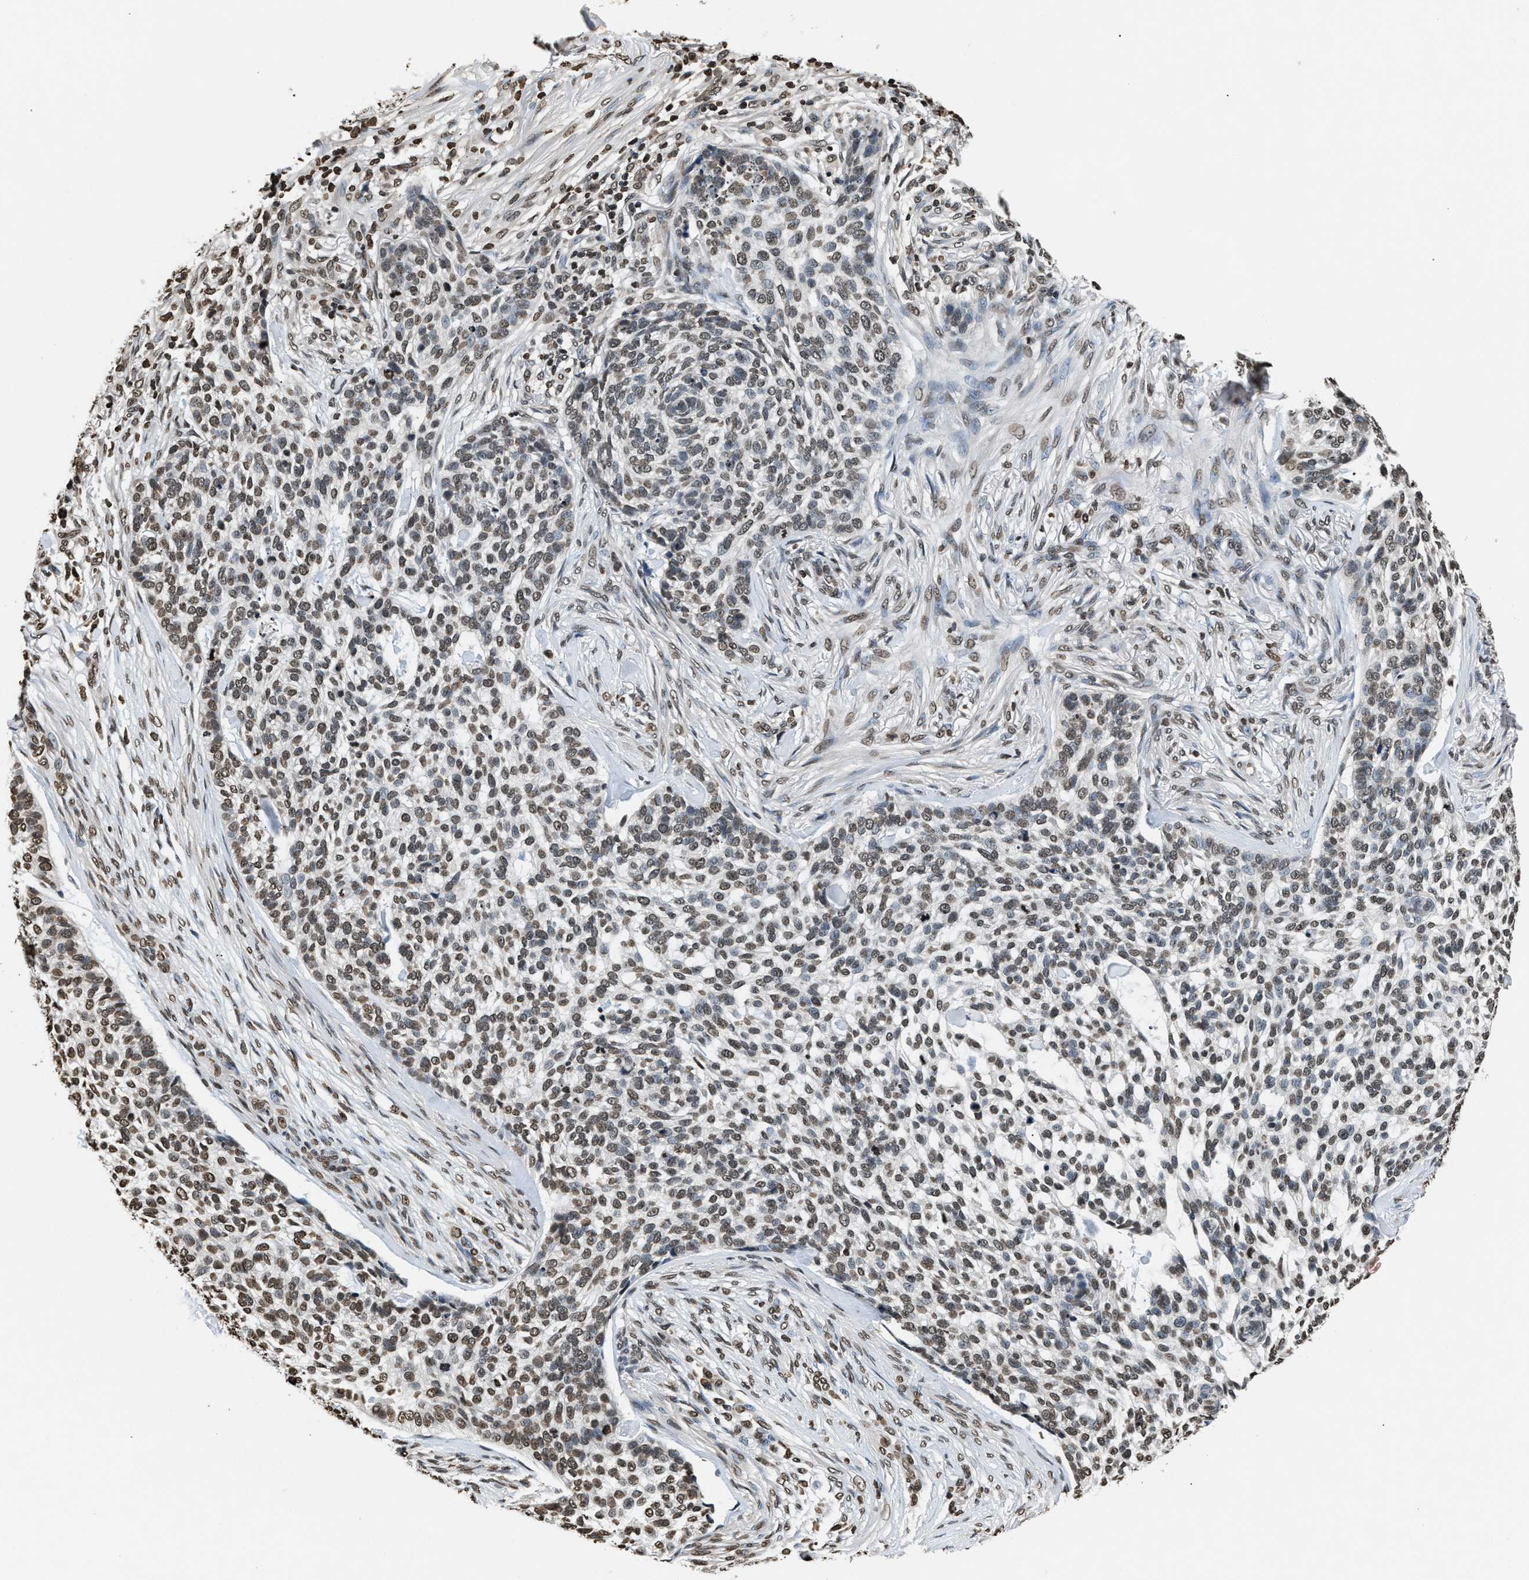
{"staining": {"intensity": "weak", "quantity": ">75%", "location": "nuclear"}, "tissue": "skin cancer", "cell_type": "Tumor cells", "image_type": "cancer", "snomed": [{"axis": "morphology", "description": "Basal cell carcinoma"}, {"axis": "topography", "description": "Skin"}], "caption": "DAB (3,3'-diaminobenzidine) immunohistochemical staining of human skin basal cell carcinoma exhibits weak nuclear protein expression in about >75% of tumor cells.", "gene": "DNASE1L3", "patient": {"sex": "female", "age": 64}}